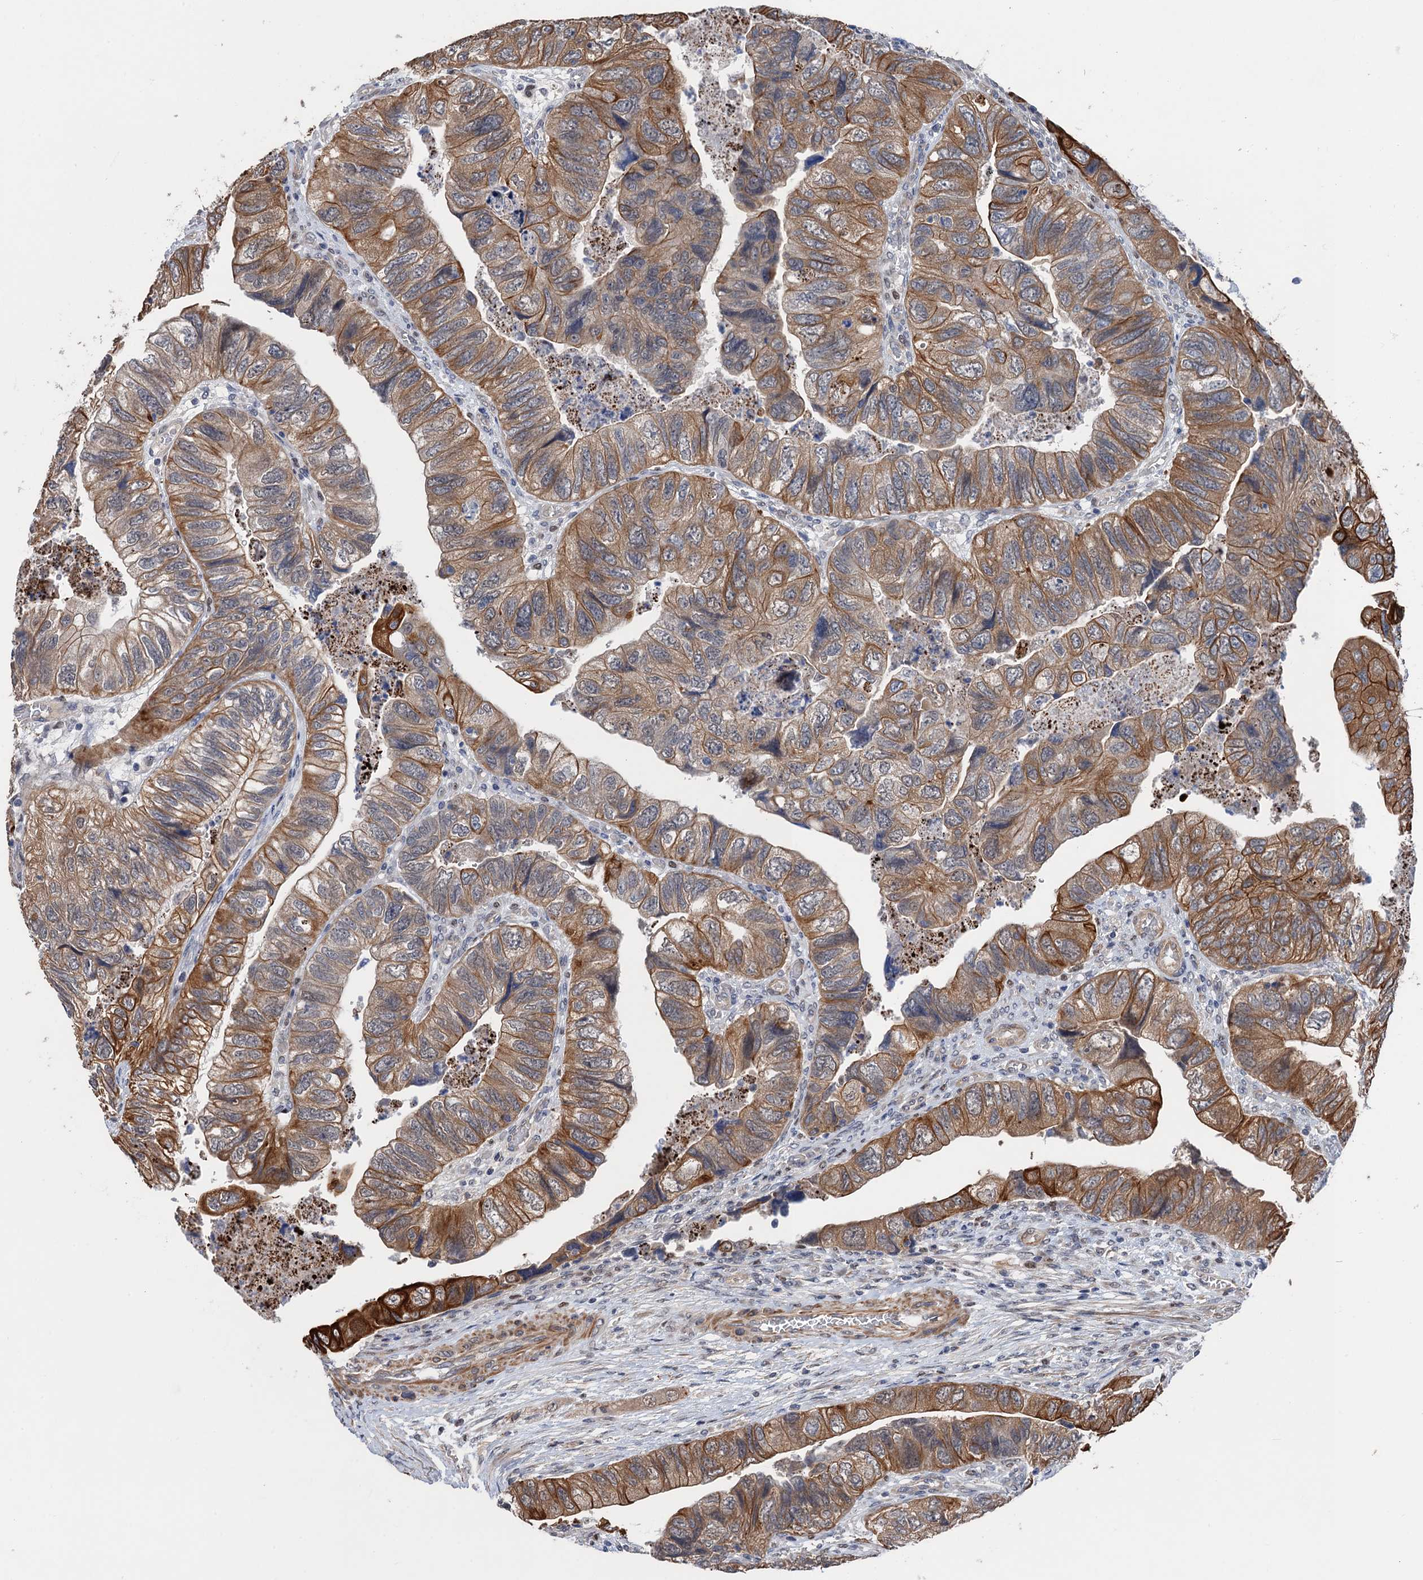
{"staining": {"intensity": "moderate", "quantity": "25%-75%", "location": "cytoplasmic/membranous"}, "tissue": "colorectal cancer", "cell_type": "Tumor cells", "image_type": "cancer", "snomed": [{"axis": "morphology", "description": "Adenocarcinoma, NOS"}, {"axis": "topography", "description": "Rectum"}], "caption": "Immunohistochemistry (IHC) photomicrograph of colorectal cancer stained for a protein (brown), which displays medium levels of moderate cytoplasmic/membranous staining in approximately 25%-75% of tumor cells.", "gene": "TTC31", "patient": {"sex": "male", "age": 63}}